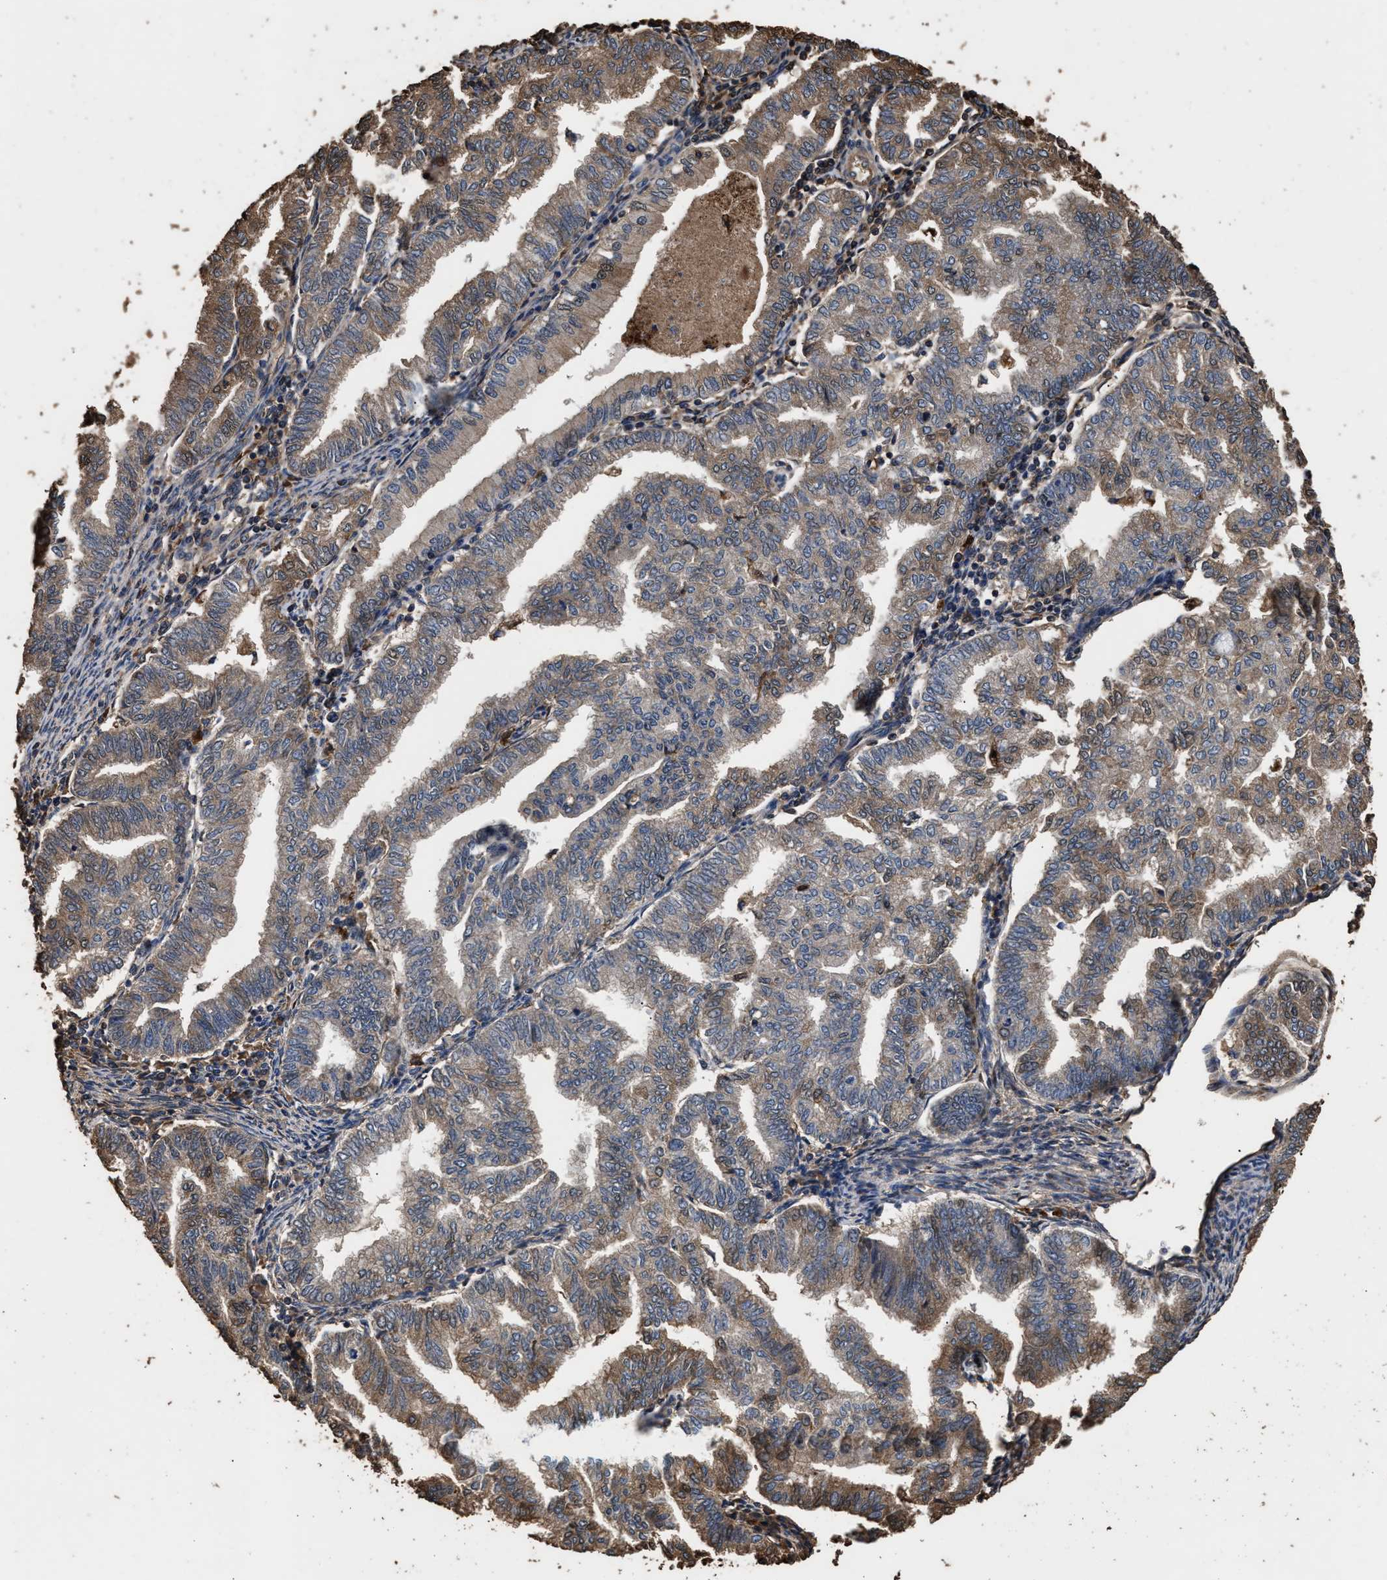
{"staining": {"intensity": "weak", "quantity": ">75%", "location": "cytoplasmic/membranous"}, "tissue": "endometrial cancer", "cell_type": "Tumor cells", "image_type": "cancer", "snomed": [{"axis": "morphology", "description": "Polyp, NOS"}, {"axis": "morphology", "description": "Adenocarcinoma, NOS"}, {"axis": "morphology", "description": "Adenoma, NOS"}, {"axis": "topography", "description": "Endometrium"}], "caption": "An immunohistochemistry micrograph of tumor tissue is shown. Protein staining in brown labels weak cytoplasmic/membranous positivity in endometrial cancer within tumor cells. (brown staining indicates protein expression, while blue staining denotes nuclei).", "gene": "KYAT1", "patient": {"sex": "female", "age": 79}}